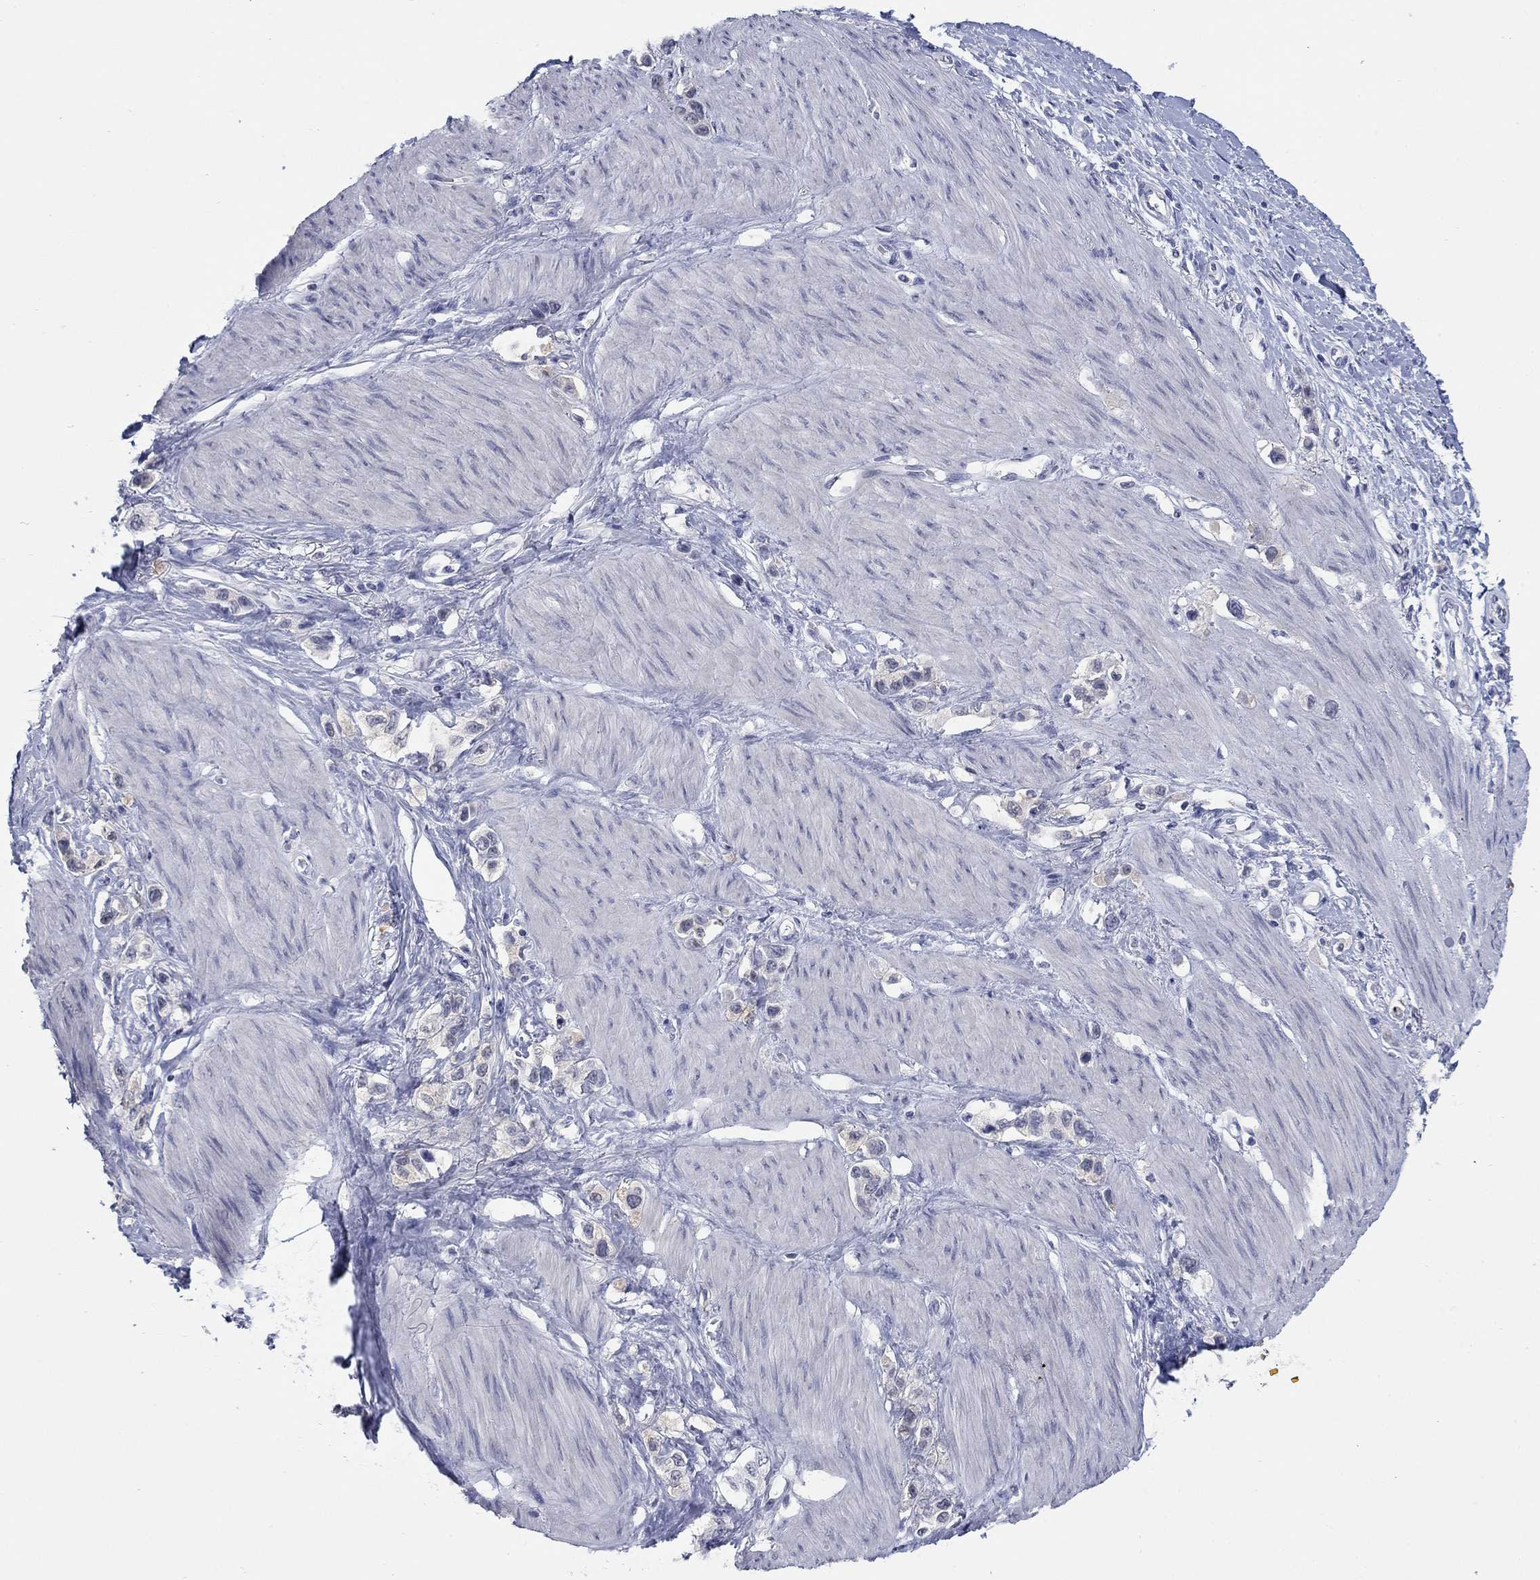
{"staining": {"intensity": "negative", "quantity": "none", "location": "none"}, "tissue": "stomach cancer", "cell_type": "Tumor cells", "image_type": "cancer", "snomed": [{"axis": "morphology", "description": "Normal tissue, NOS"}, {"axis": "morphology", "description": "Adenocarcinoma, NOS"}, {"axis": "morphology", "description": "Adenocarcinoma, High grade"}, {"axis": "topography", "description": "Stomach, upper"}, {"axis": "topography", "description": "Stomach"}], "caption": "There is no significant expression in tumor cells of stomach cancer (adenocarcinoma).", "gene": "ATP6V1G2", "patient": {"sex": "female", "age": 65}}